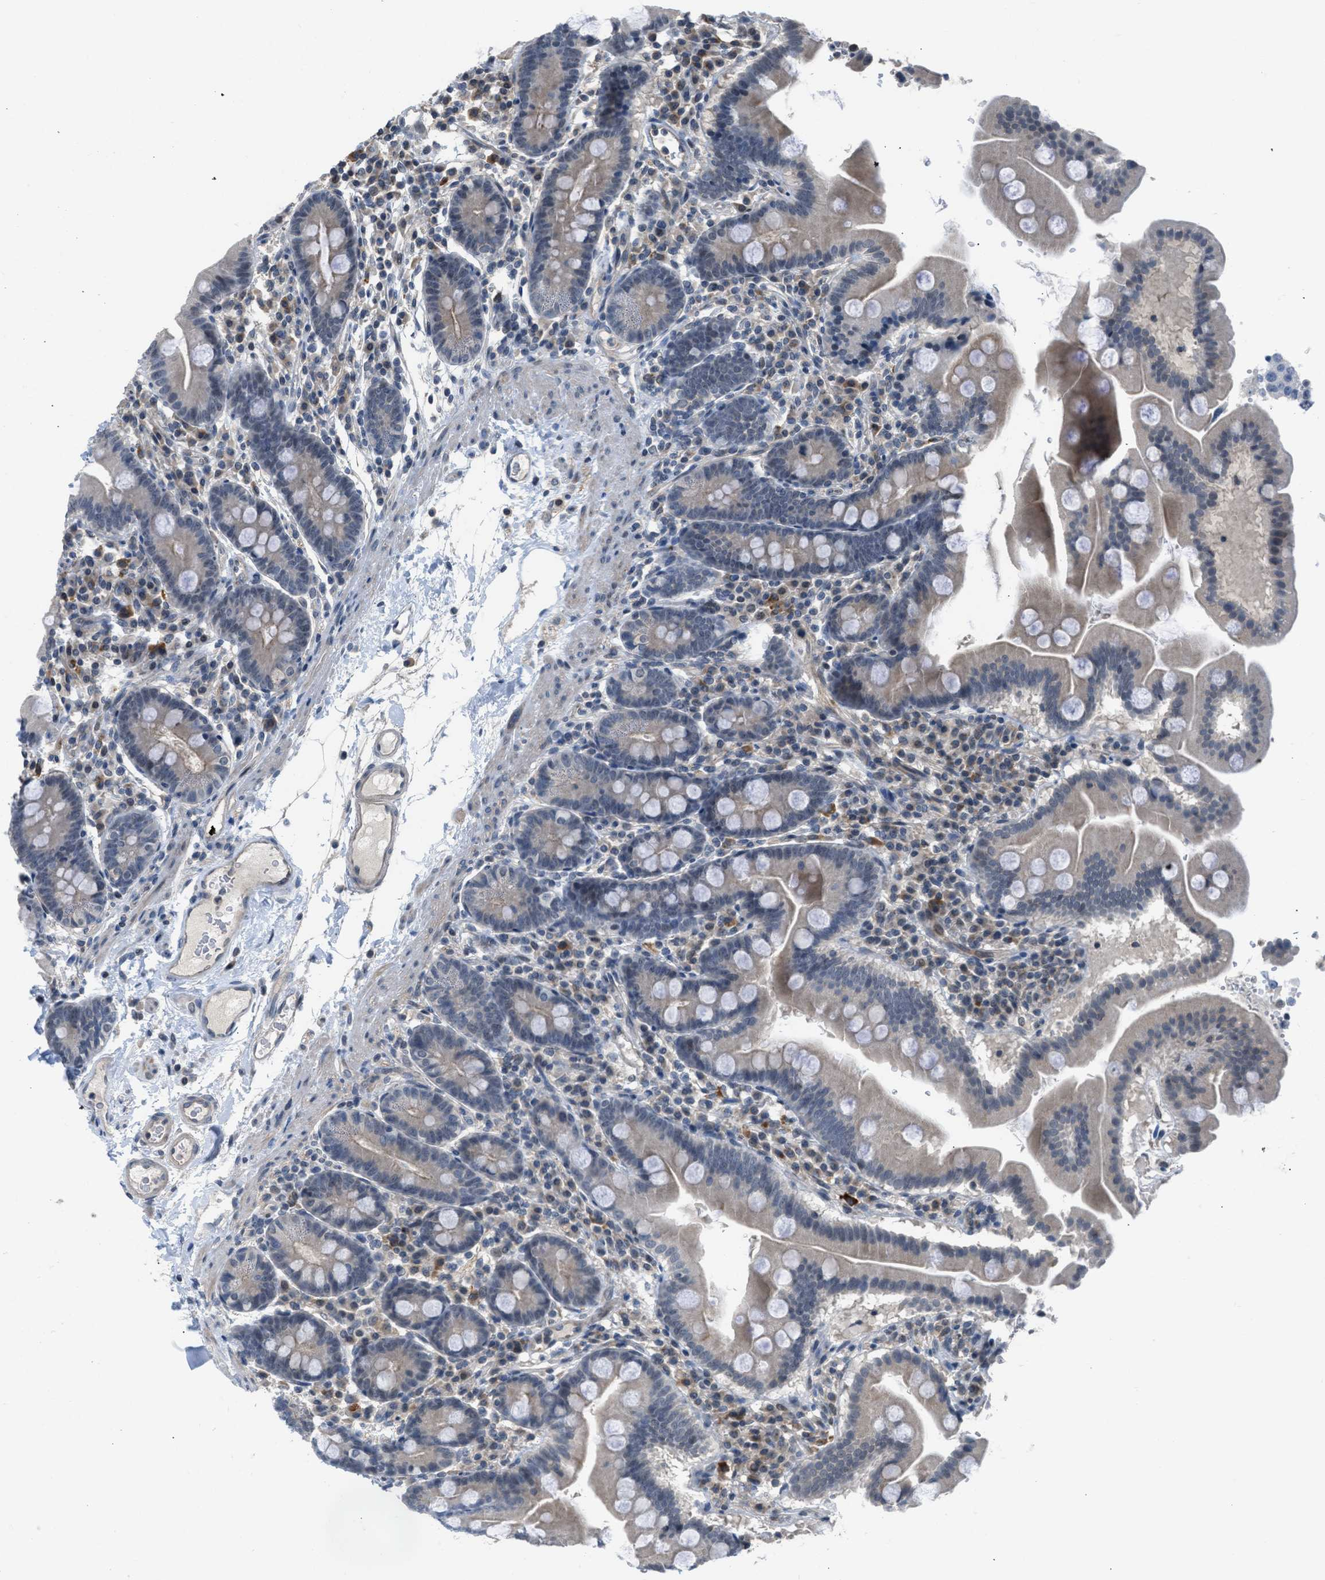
{"staining": {"intensity": "weak", "quantity": "25%-75%", "location": "cytoplasmic/membranous"}, "tissue": "duodenum", "cell_type": "Glandular cells", "image_type": "normal", "snomed": [{"axis": "morphology", "description": "Normal tissue, NOS"}, {"axis": "topography", "description": "Duodenum"}], "caption": "A brown stain shows weak cytoplasmic/membranous staining of a protein in glandular cells of benign human duodenum.", "gene": "TTBK2", "patient": {"sex": "male", "age": 50}}